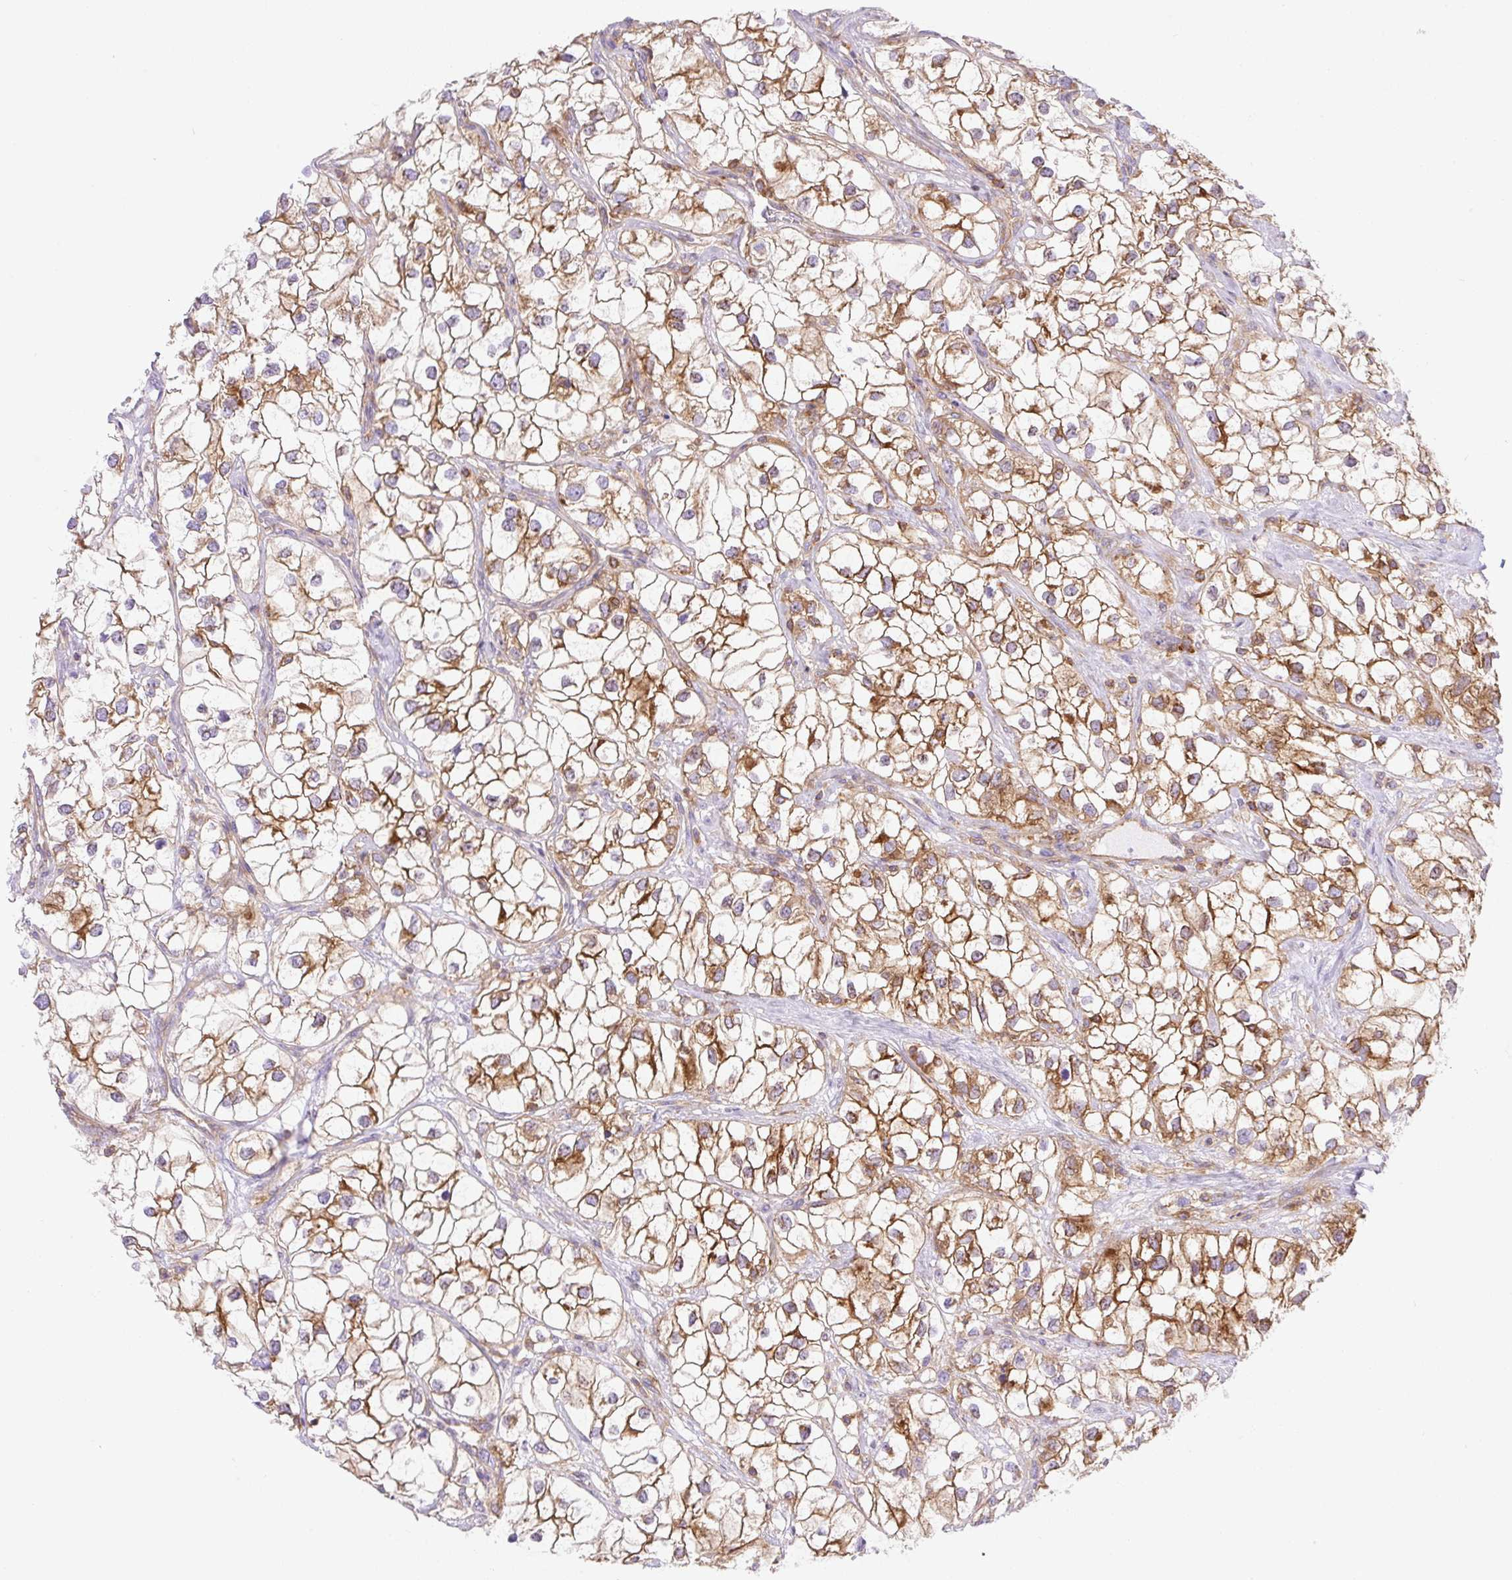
{"staining": {"intensity": "moderate", "quantity": "25%-75%", "location": "cytoplasmic/membranous"}, "tissue": "renal cancer", "cell_type": "Tumor cells", "image_type": "cancer", "snomed": [{"axis": "morphology", "description": "Adenocarcinoma, NOS"}, {"axis": "topography", "description": "Kidney"}], "caption": "Immunohistochemical staining of renal cancer (adenocarcinoma) shows medium levels of moderate cytoplasmic/membranous protein positivity in approximately 25%-75% of tumor cells.", "gene": "DNM2", "patient": {"sex": "male", "age": 59}}